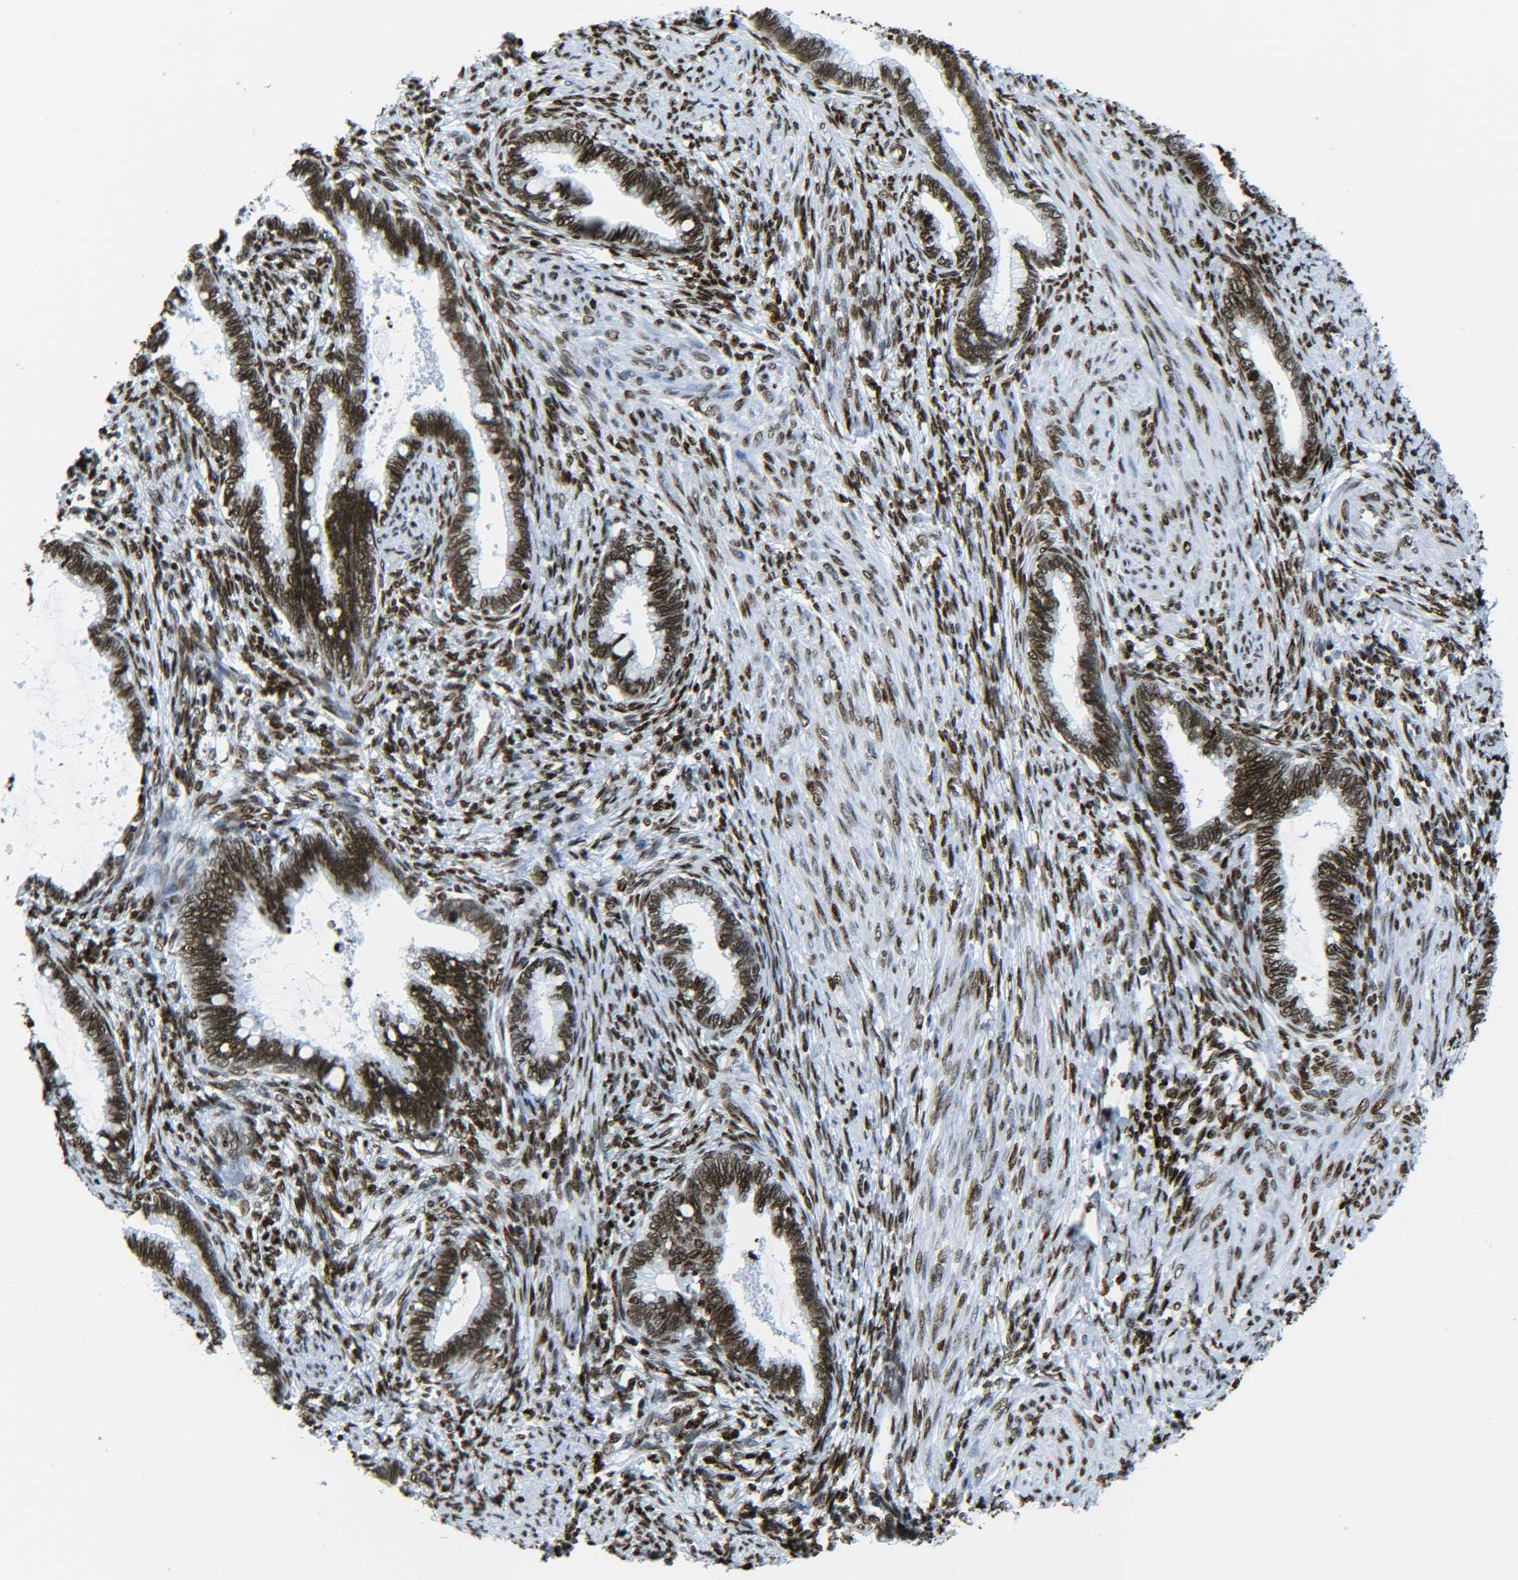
{"staining": {"intensity": "strong", "quantity": ">75%", "location": "nuclear"}, "tissue": "cervical cancer", "cell_type": "Tumor cells", "image_type": "cancer", "snomed": [{"axis": "morphology", "description": "Adenocarcinoma, NOS"}, {"axis": "topography", "description": "Cervix"}], "caption": "Approximately >75% of tumor cells in human cervical cancer show strong nuclear protein expression as visualized by brown immunohistochemical staining.", "gene": "H2AX", "patient": {"sex": "female", "age": 44}}